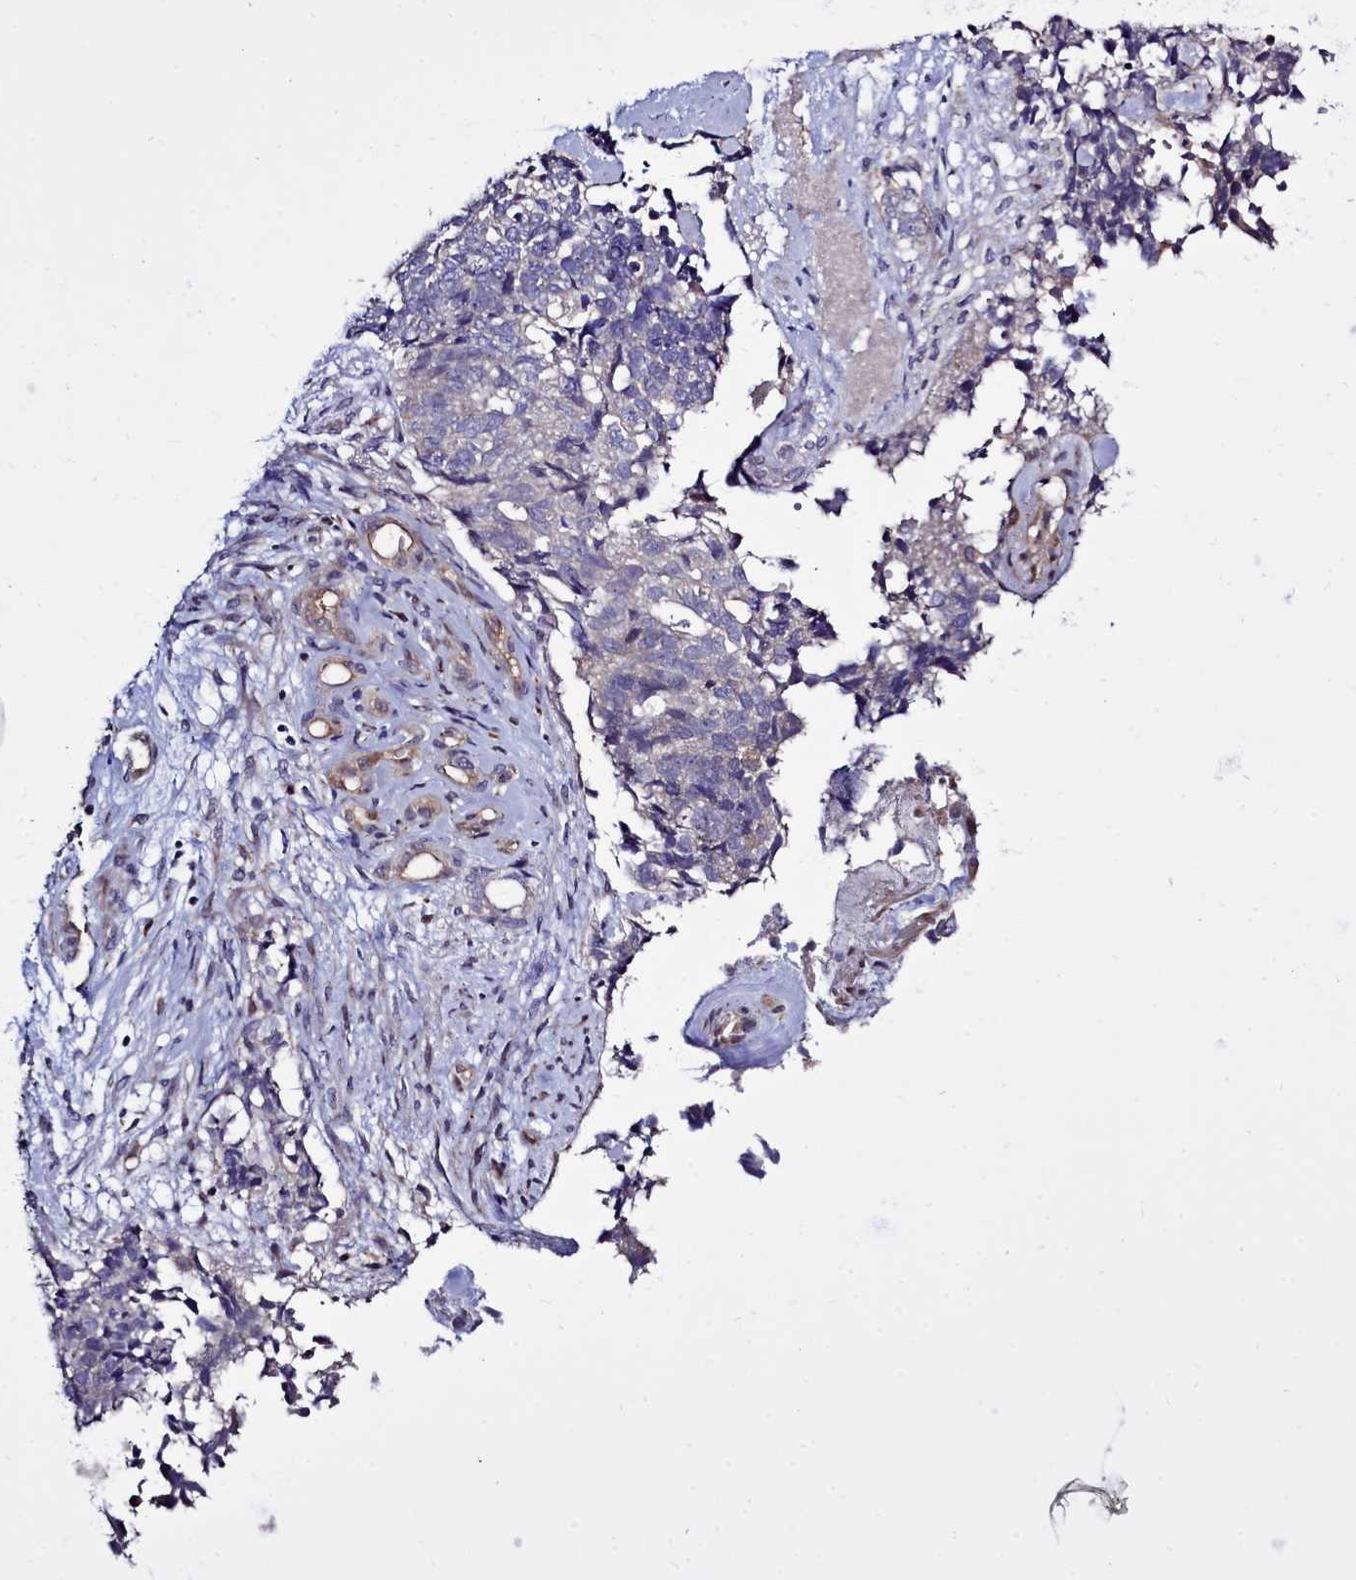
{"staining": {"intensity": "negative", "quantity": "none", "location": "none"}, "tissue": "cervical cancer", "cell_type": "Tumor cells", "image_type": "cancer", "snomed": [{"axis": "morphology", "description": "Squamous cell carcinoma, NOS"}, {"axis": "topography", "description": "Cervix"}], "caption": "The histopathology image reveals no staining of tumor cells in cervical squamous cell carcinoma. (IHC, brightfield microscopy, high magnification).", "gene": "RAPGEF4", "patient": {"sex": "female", "age": 63}}